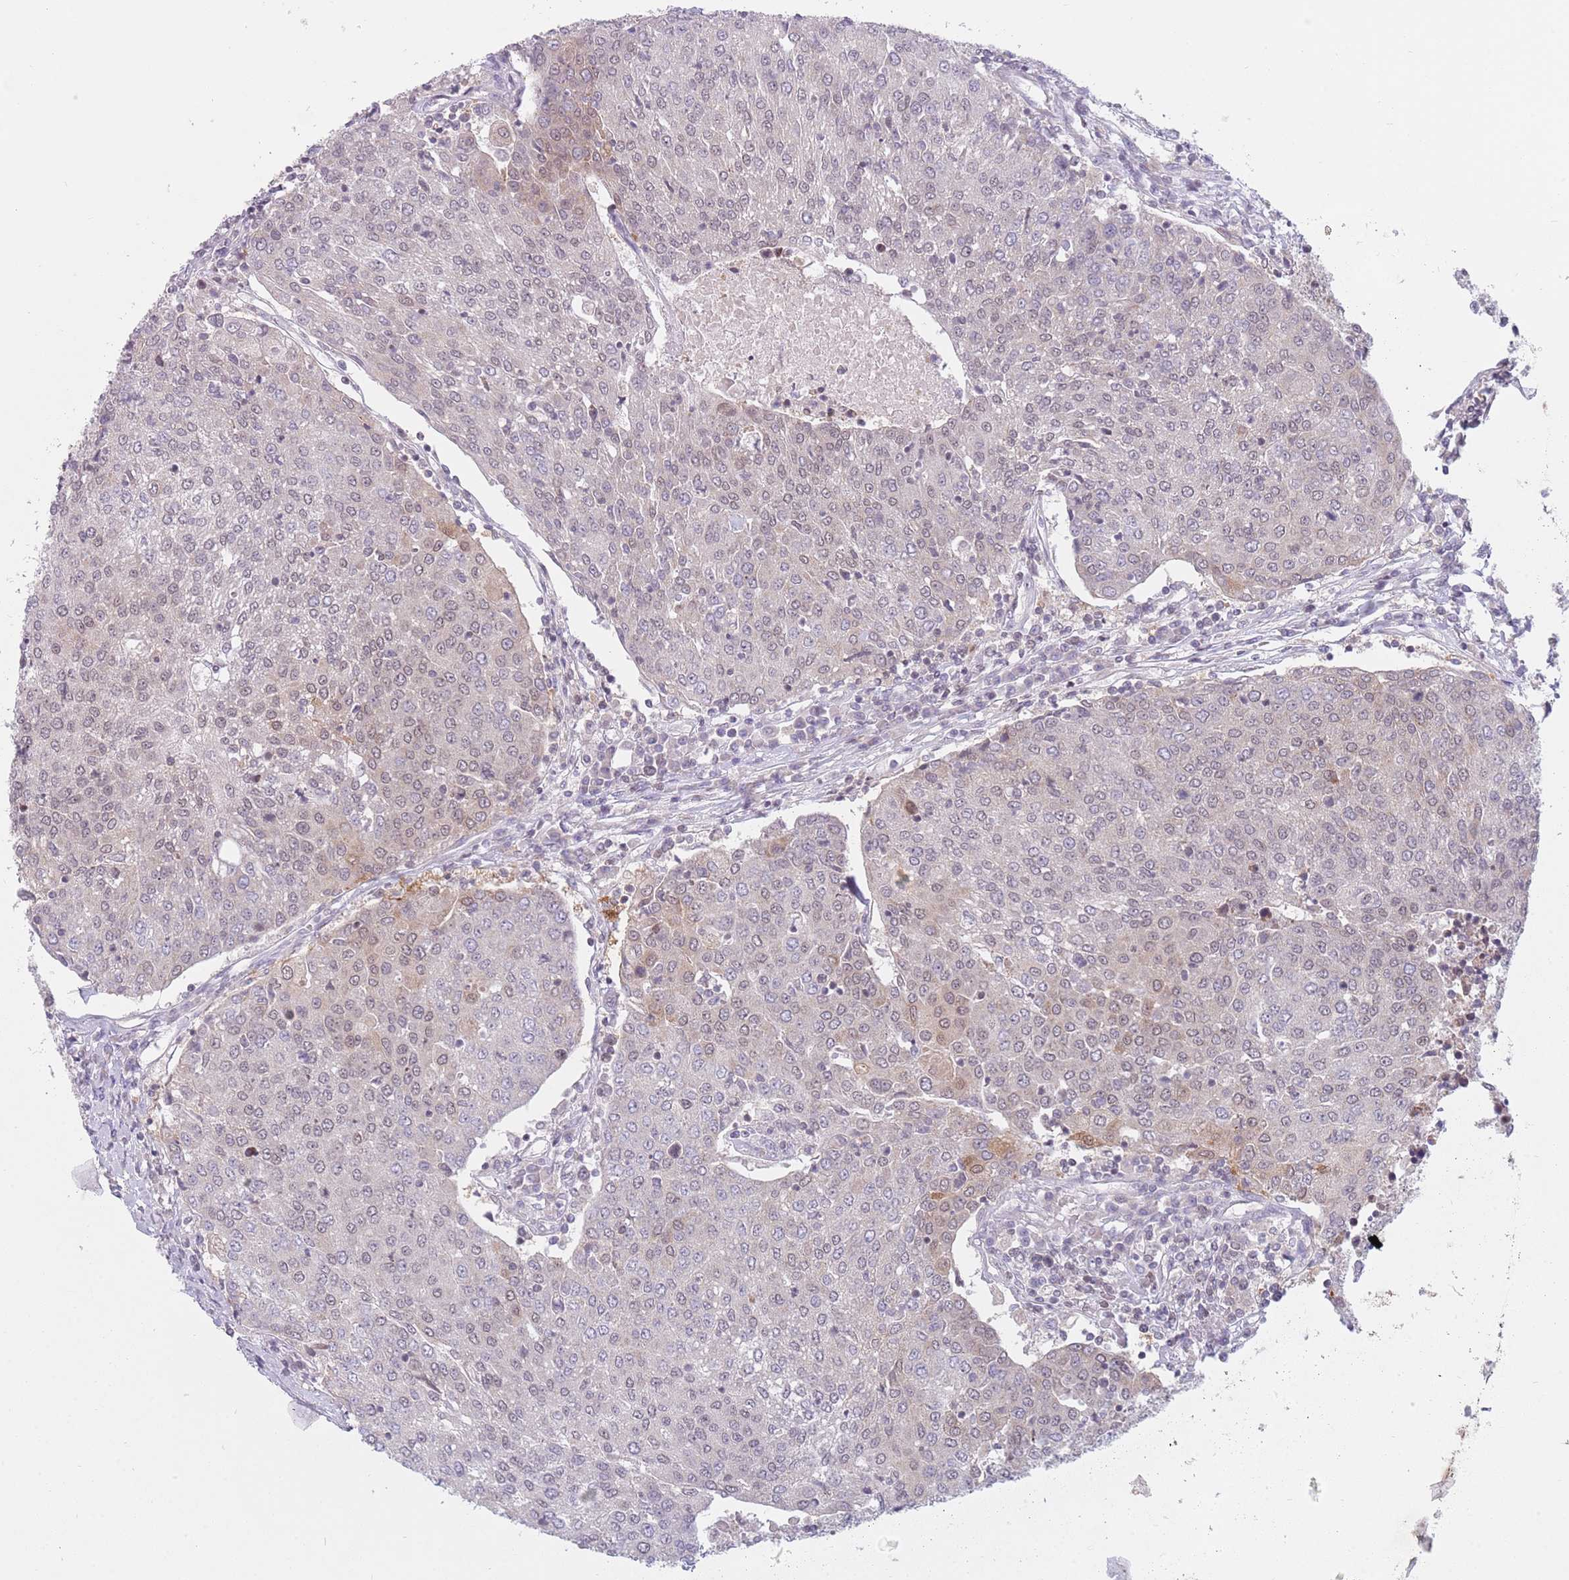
{"staining": {"intensity": "weak", "quantity": "<25%", "location": "cytoplasmic/membranous,nuclear"}, "tissue": "urothelial cancer", "cell_type": "Tumor cells", "image_type": "cancer", "snomed": [{"axis": "morphology", "description": "Urothelial carcinoma, High grade"}, {"axis": "topography", "description": "Urinary bladder"}], "caption": "A histopathology image of human urothelial carcinoma (high-grade) is negative for staining in tumor cells.", "gene": "ZNF574", "patient": {"sex": "female", "age": 85}}